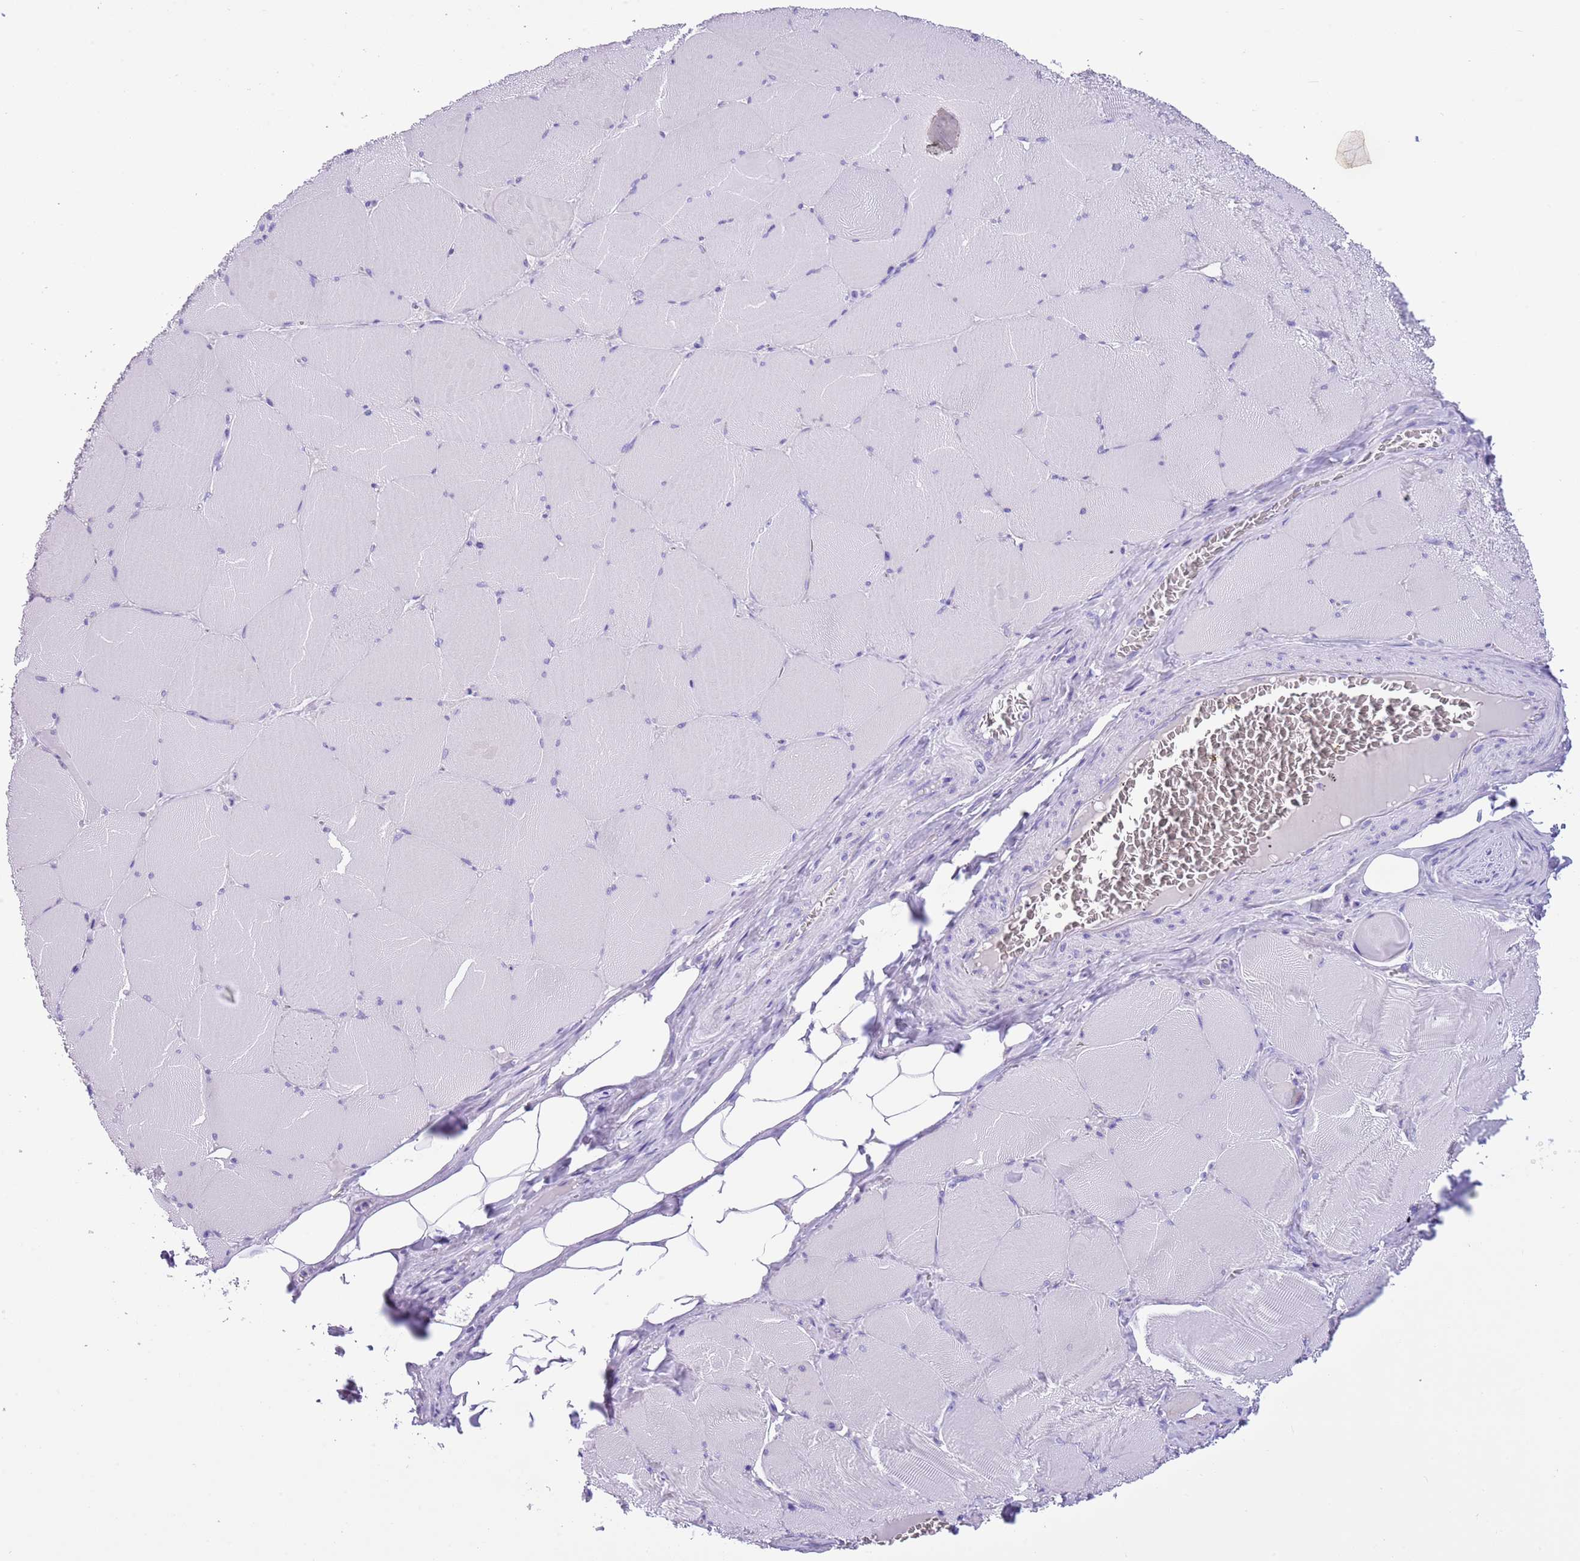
{"staining": {"intensity": "negative", "quantity": "none", "location": "none"}, "tissue": "skeletal muscle", "cell_type": "Myocytes", "image_type": "normal", "snomed": [{"axis": "morphology", "description": "Normal tissue, NOS"}, {"axis": "topography", "description": "Skeletal muscle"}, {"axis": "topography", "description": "Head-Neck"}], "caption": "Protein analysis of benign skeletal muscle shows no significant expression in myocytes. (DAB IHC with hematoxylin counter stain).", "gene": "TBC1D10B", "patient": {"sex": "male", "age": 66}}